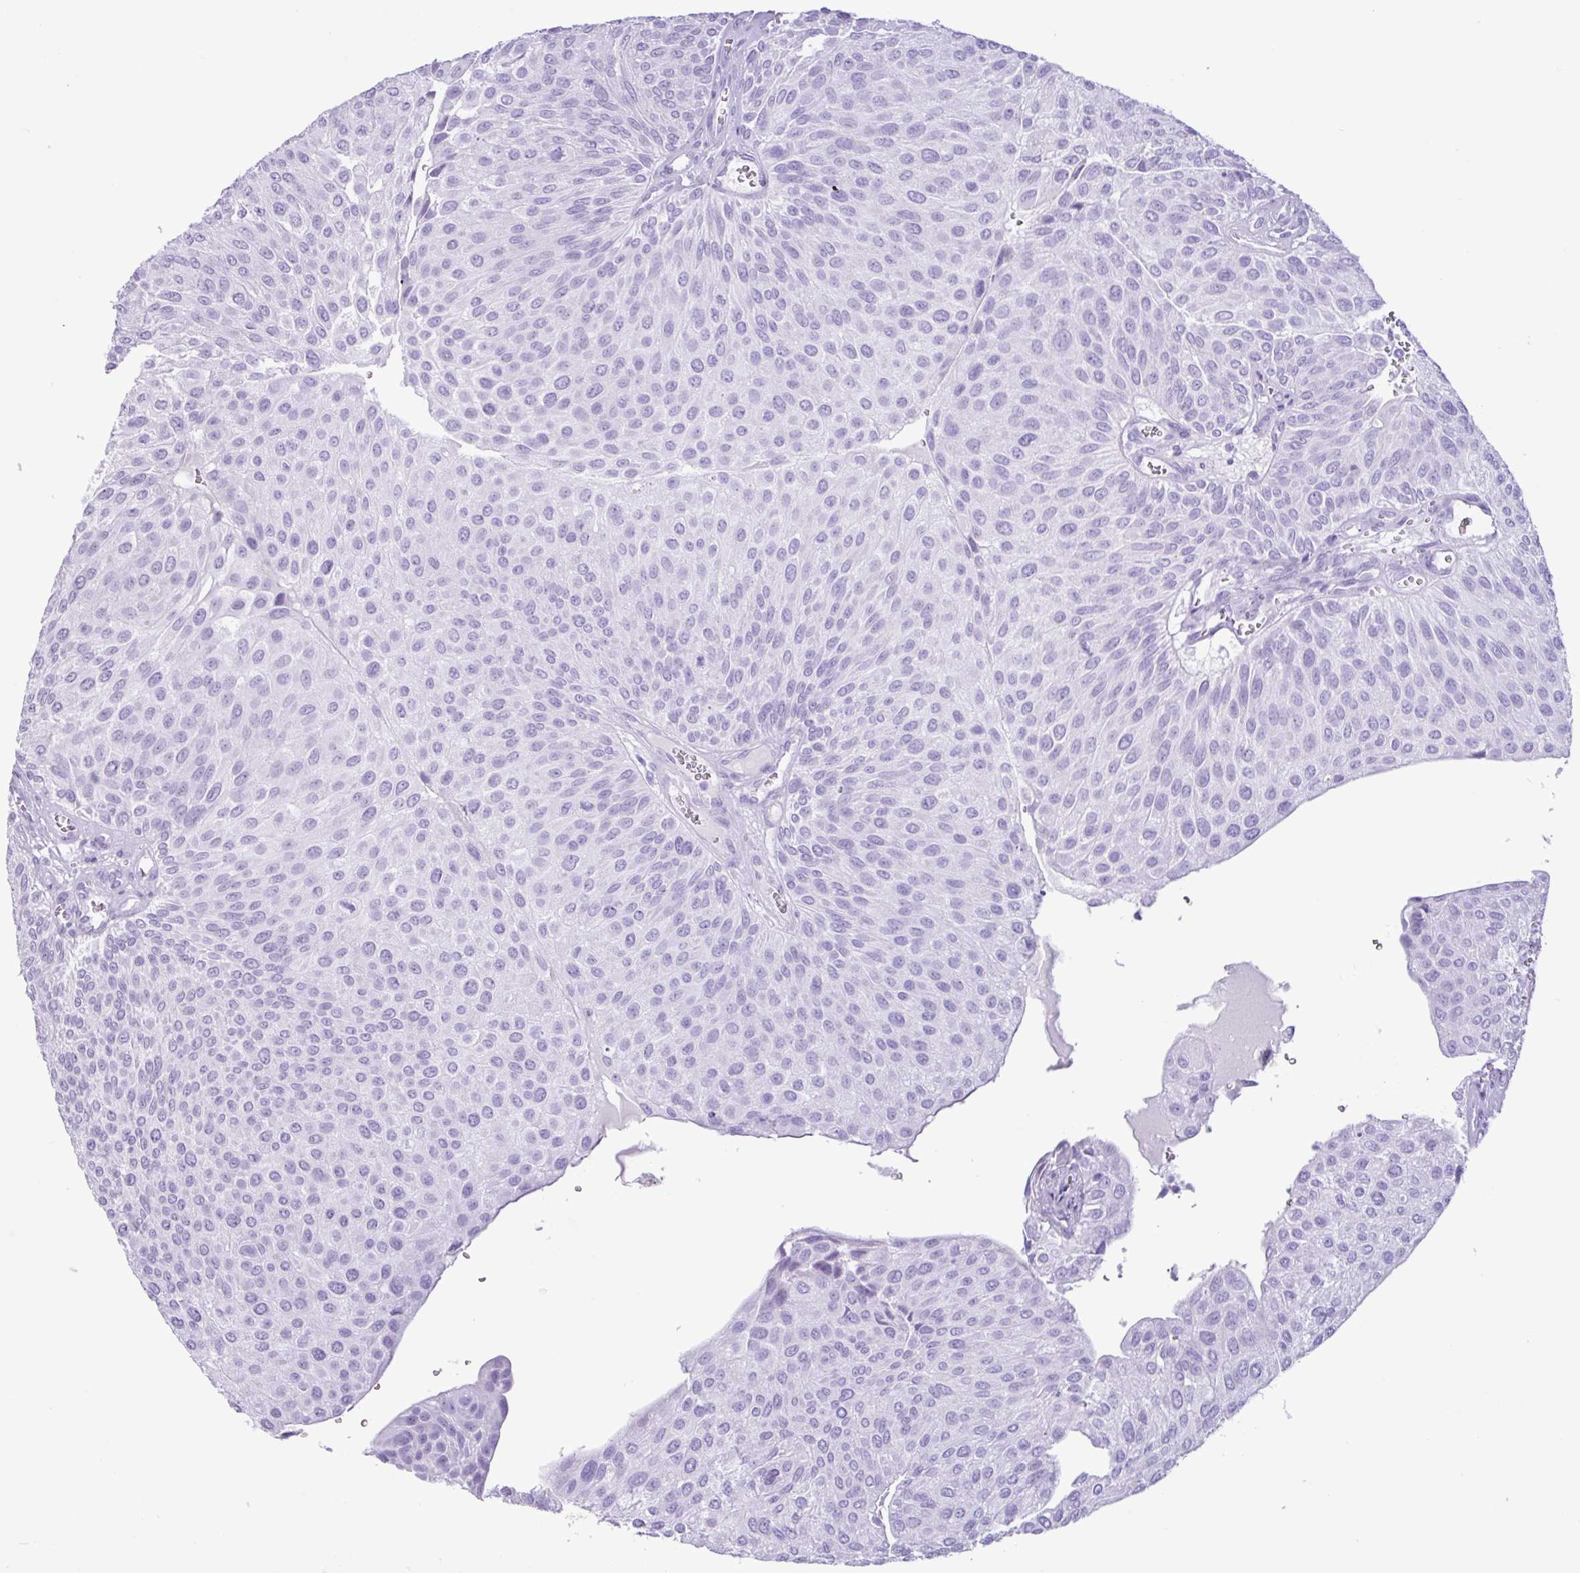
{"staining": {"intensity": "negative", "quantity": "none", "location": "none"}, "tissue": "urothelial cancer", "cell_type": "Tumor cells", "image_type": "cancer", "snomed": [{"axis": "morphology", "description": "Urothelial carcinoma, NOS"}, {"axis": "topography", "description": "Urinary bladder"}], "caption": "Human urothelial cancer stained for a protein using immunohistochemistry (IHC) demonstrates no staining in tumor cells.", "gene": "CKMT2", "patient": {"sex": "male", "age": 67}}